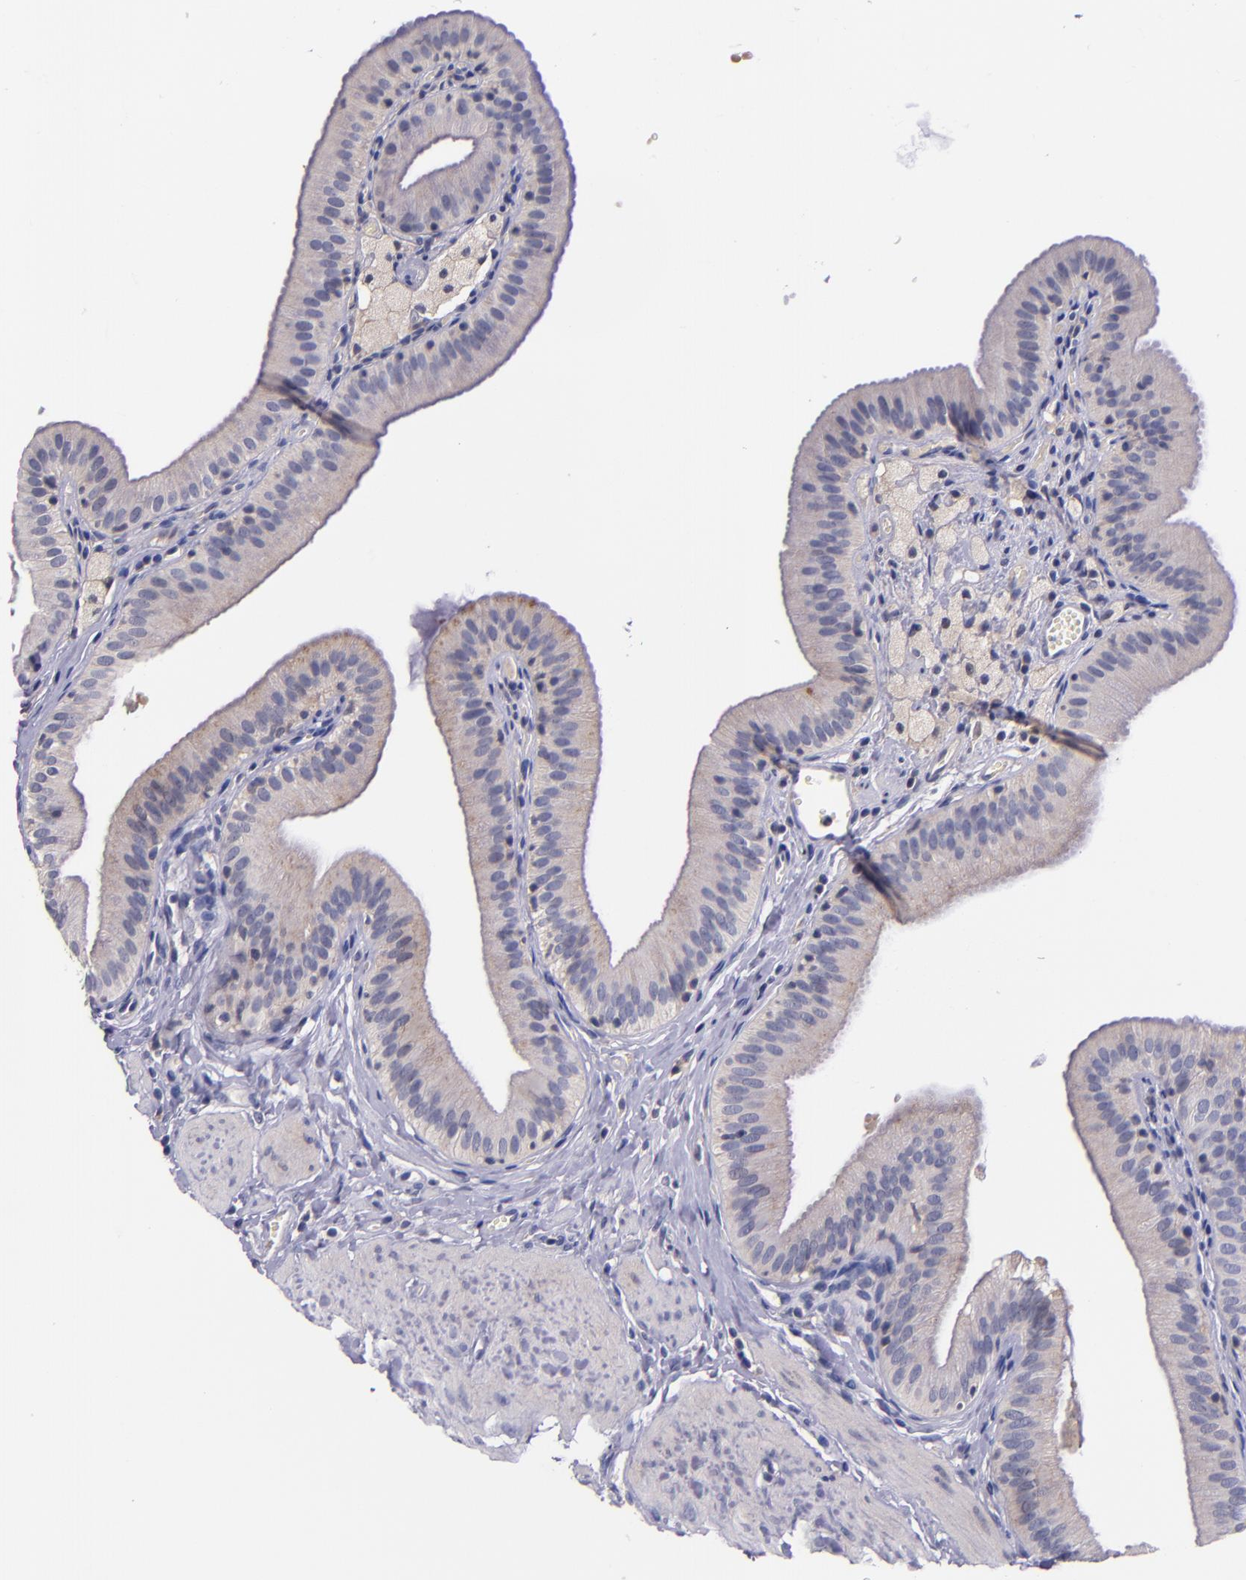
{"staining": {"intensity": "negative", "quantity": "none", "location": "none"}, "tissue": "gallbladder", "cell_type": "Glandular cells", "image_type": "normal", "snomed": [{"axis": "morphology", "description": "Normal tissue, NOS"}, {"axis": "topography", "description": "Gallbladder"}], "caption": "Immunohistochemical staining of unremarkable human gallbladder reveals no significant staining in glandular cells. (DAB (3,3'-diaminobenzidine) IHC, high magnification).", "gene": "RBP4", "patient": {"sex": "female", "age": 24}}